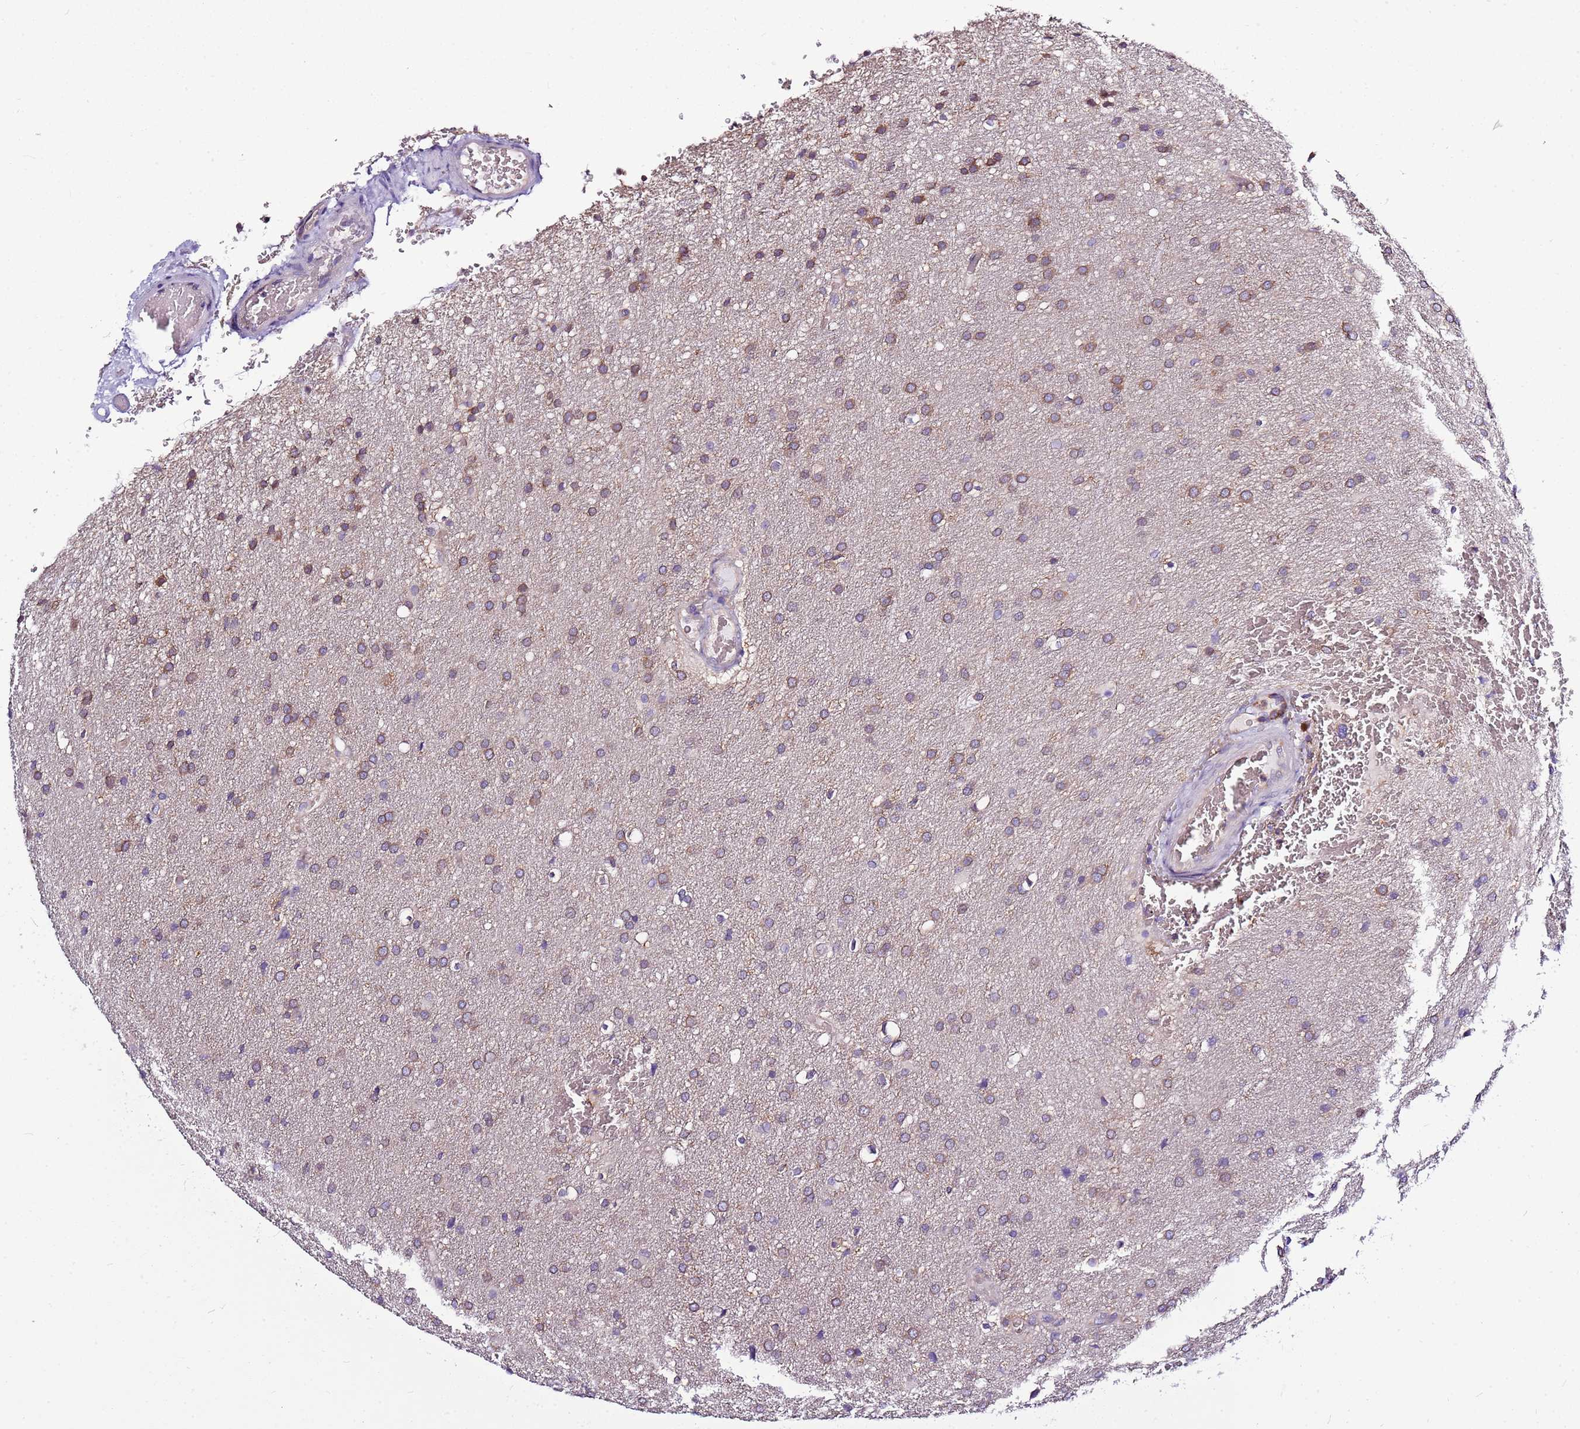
{"staining": {"intensity": "moderate", "quantity": "25%-75%", "location": "cytoplasmic/membranous"}, "tissue": "glioma", "cell_type": "Tumor cells", "image_type": "cancer", "snomed": [{"axis": "morphology", "description": "Glioma, malignant, Low grade"}, {"axis": "topography", "description": "Brain"}], "caption": "Immunohistochemical staining of low-grade glioma (malignant) displays medium levels of moderate cytoplasmic/membranous positivity in about 25%-75% of tumor cells.", "gene": "ATXN2L", "patient": {"sex": "female", "age": 32}}